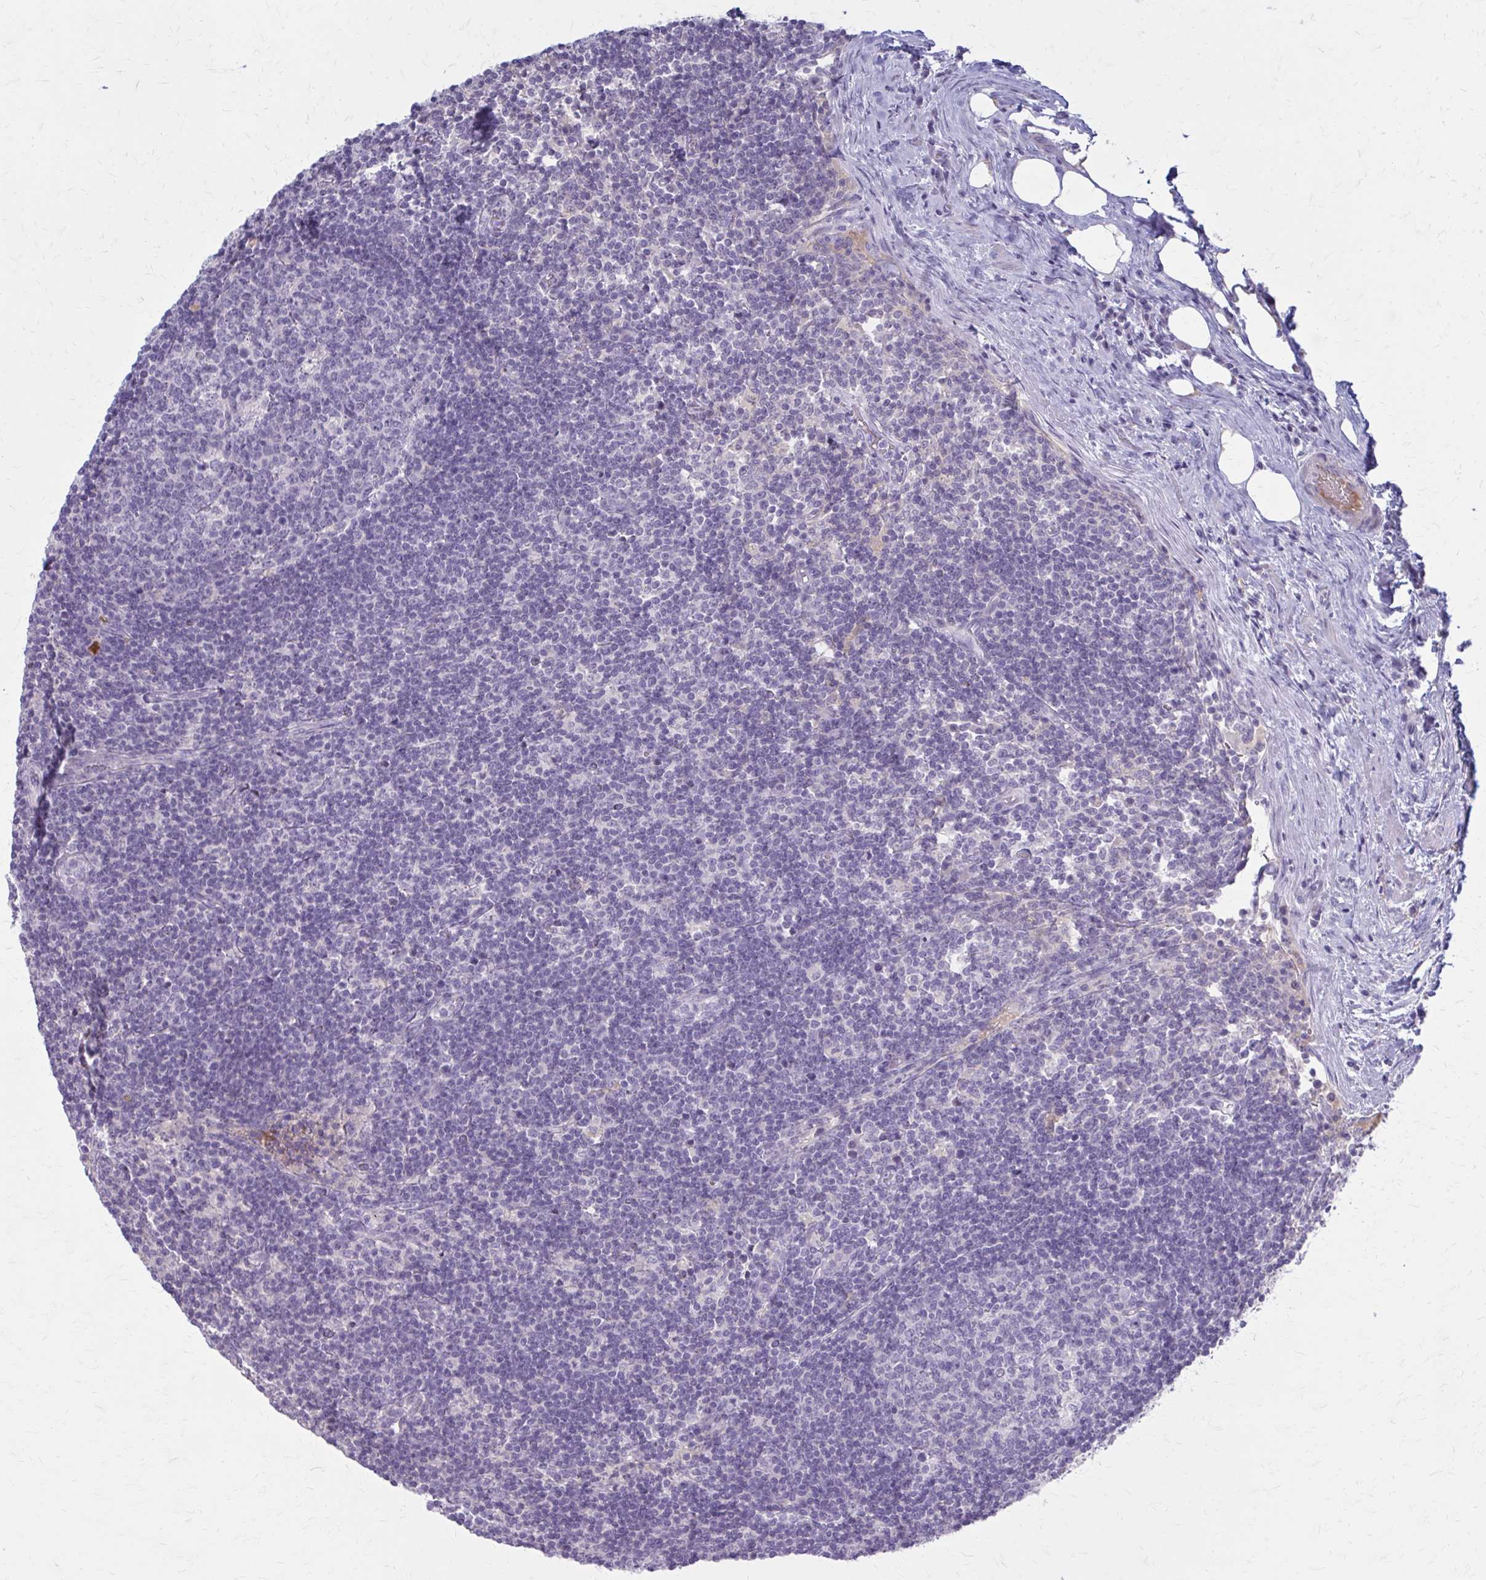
{"staining": {"intensity": "negative", "quantity": "none", "location": "none"}, "tissue": "lymph node", "cell_type": "Germinal center cells", "image_type": "normal", "snomed": [{"axis": "morphology", "description": "Normal tissue, NOS"}, {"axis": "topography", "description": "Lymph node"}], "caption": "Germinal center cells are negative for brown protein staining in unremarkable lymph node.", "gene": "SERPIND1", "patient": {"sex": "male", "age": 67}}